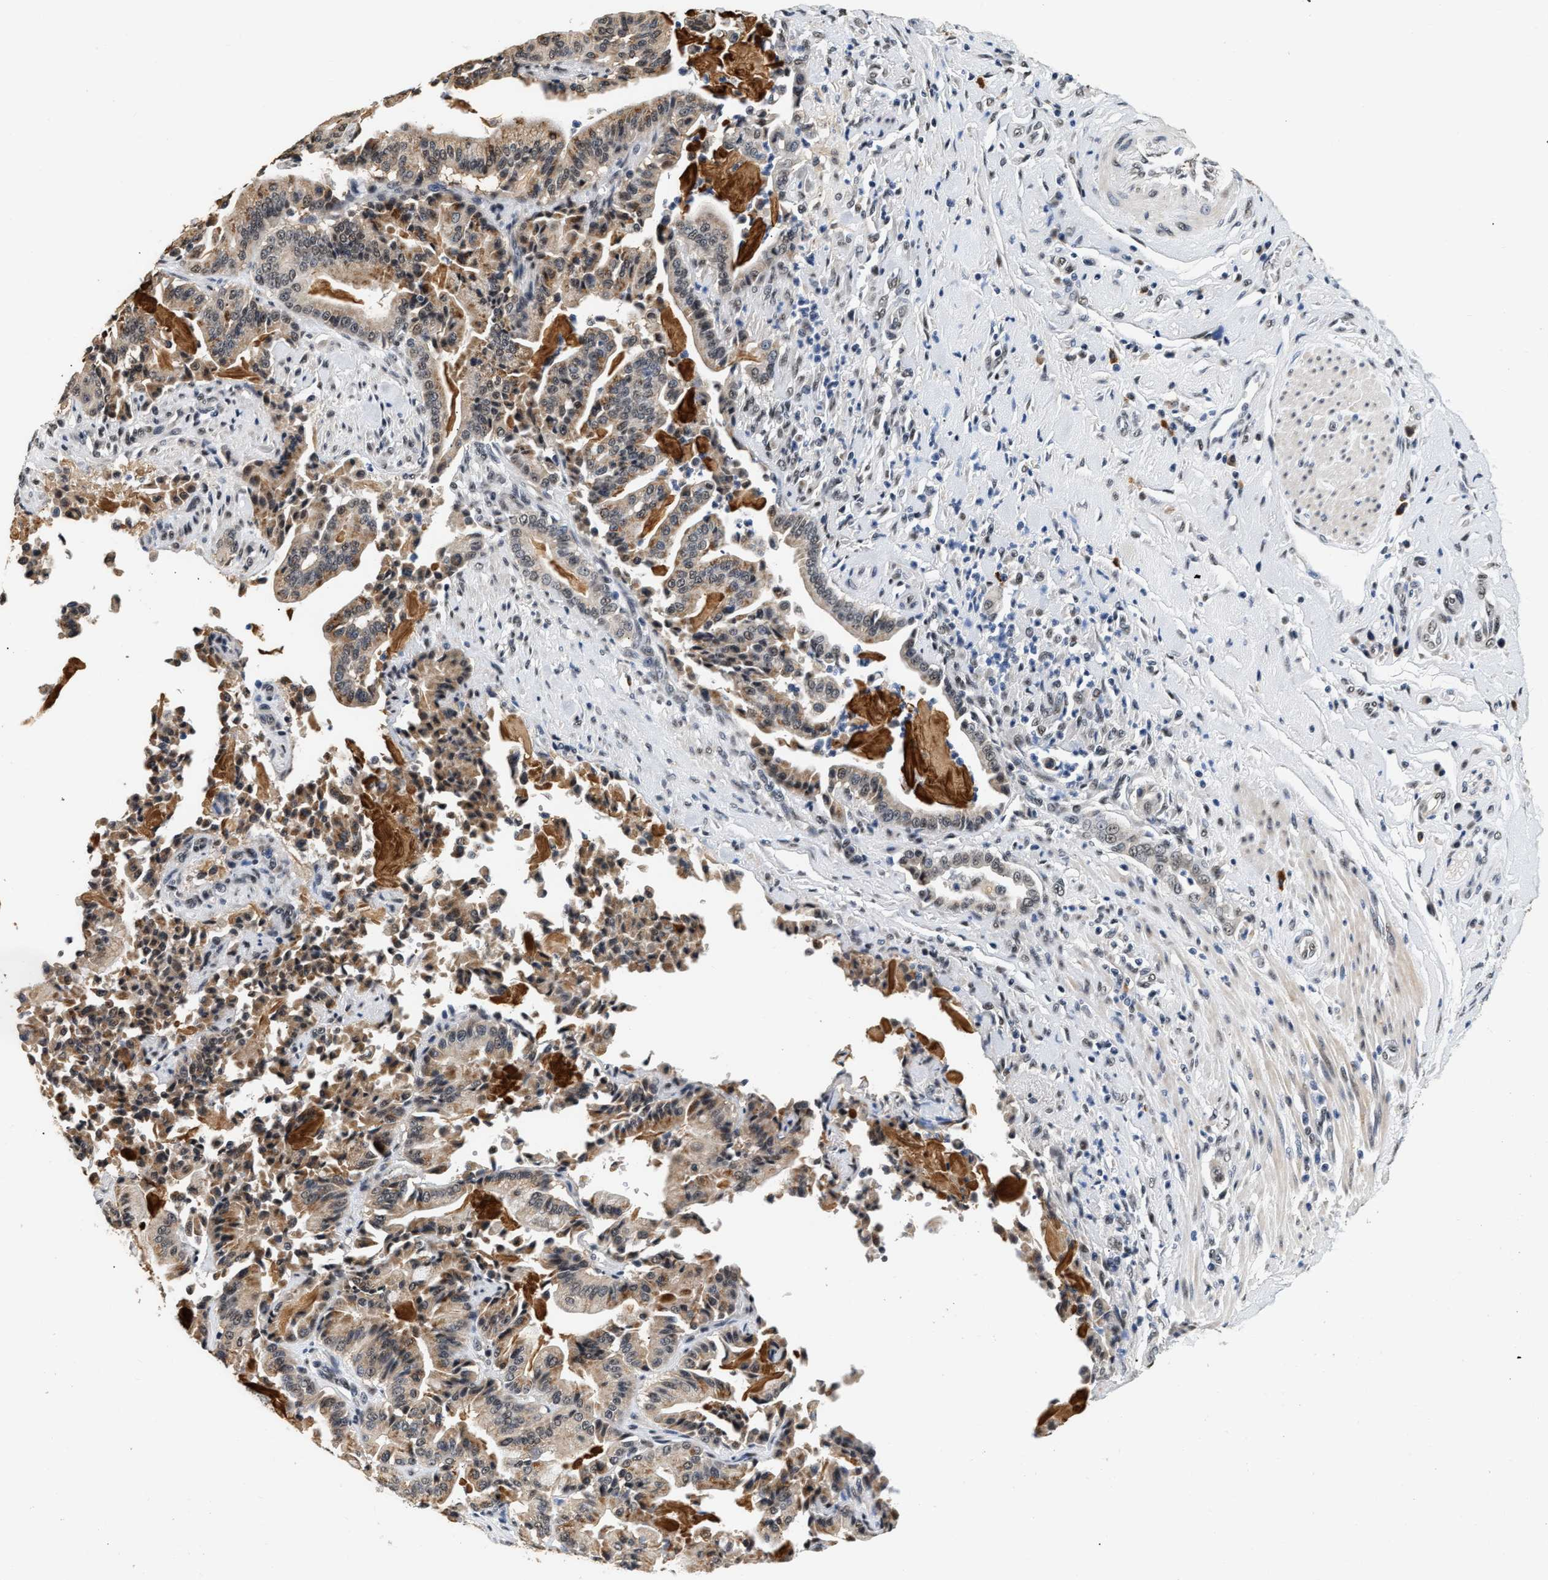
{"staining": {"intensity": "moderate", "quantity": "25%-75%", "location": "cytoplasmic/membranous"}, "tissue": "pancreatic cancer", "cell_type": "Tumor cells", "image_type": "cancer", "snomed": [{"axis": "morphology", "description": "Normal tissue, NOS"}, {"axis": "morphology", "description": "Adenocarcinoma, NOS"}, {"axis": "topography", "description": "Pancreas"}], "caption": "A high-resolution micrograph shows IHC staining of pancreatic cancer, which reveals moderate cytoplasmic/membranous staining in about 25%-75% of tumor cells.", "gene": "THOC1", "patient": {"sex": "male", "age": 63}}